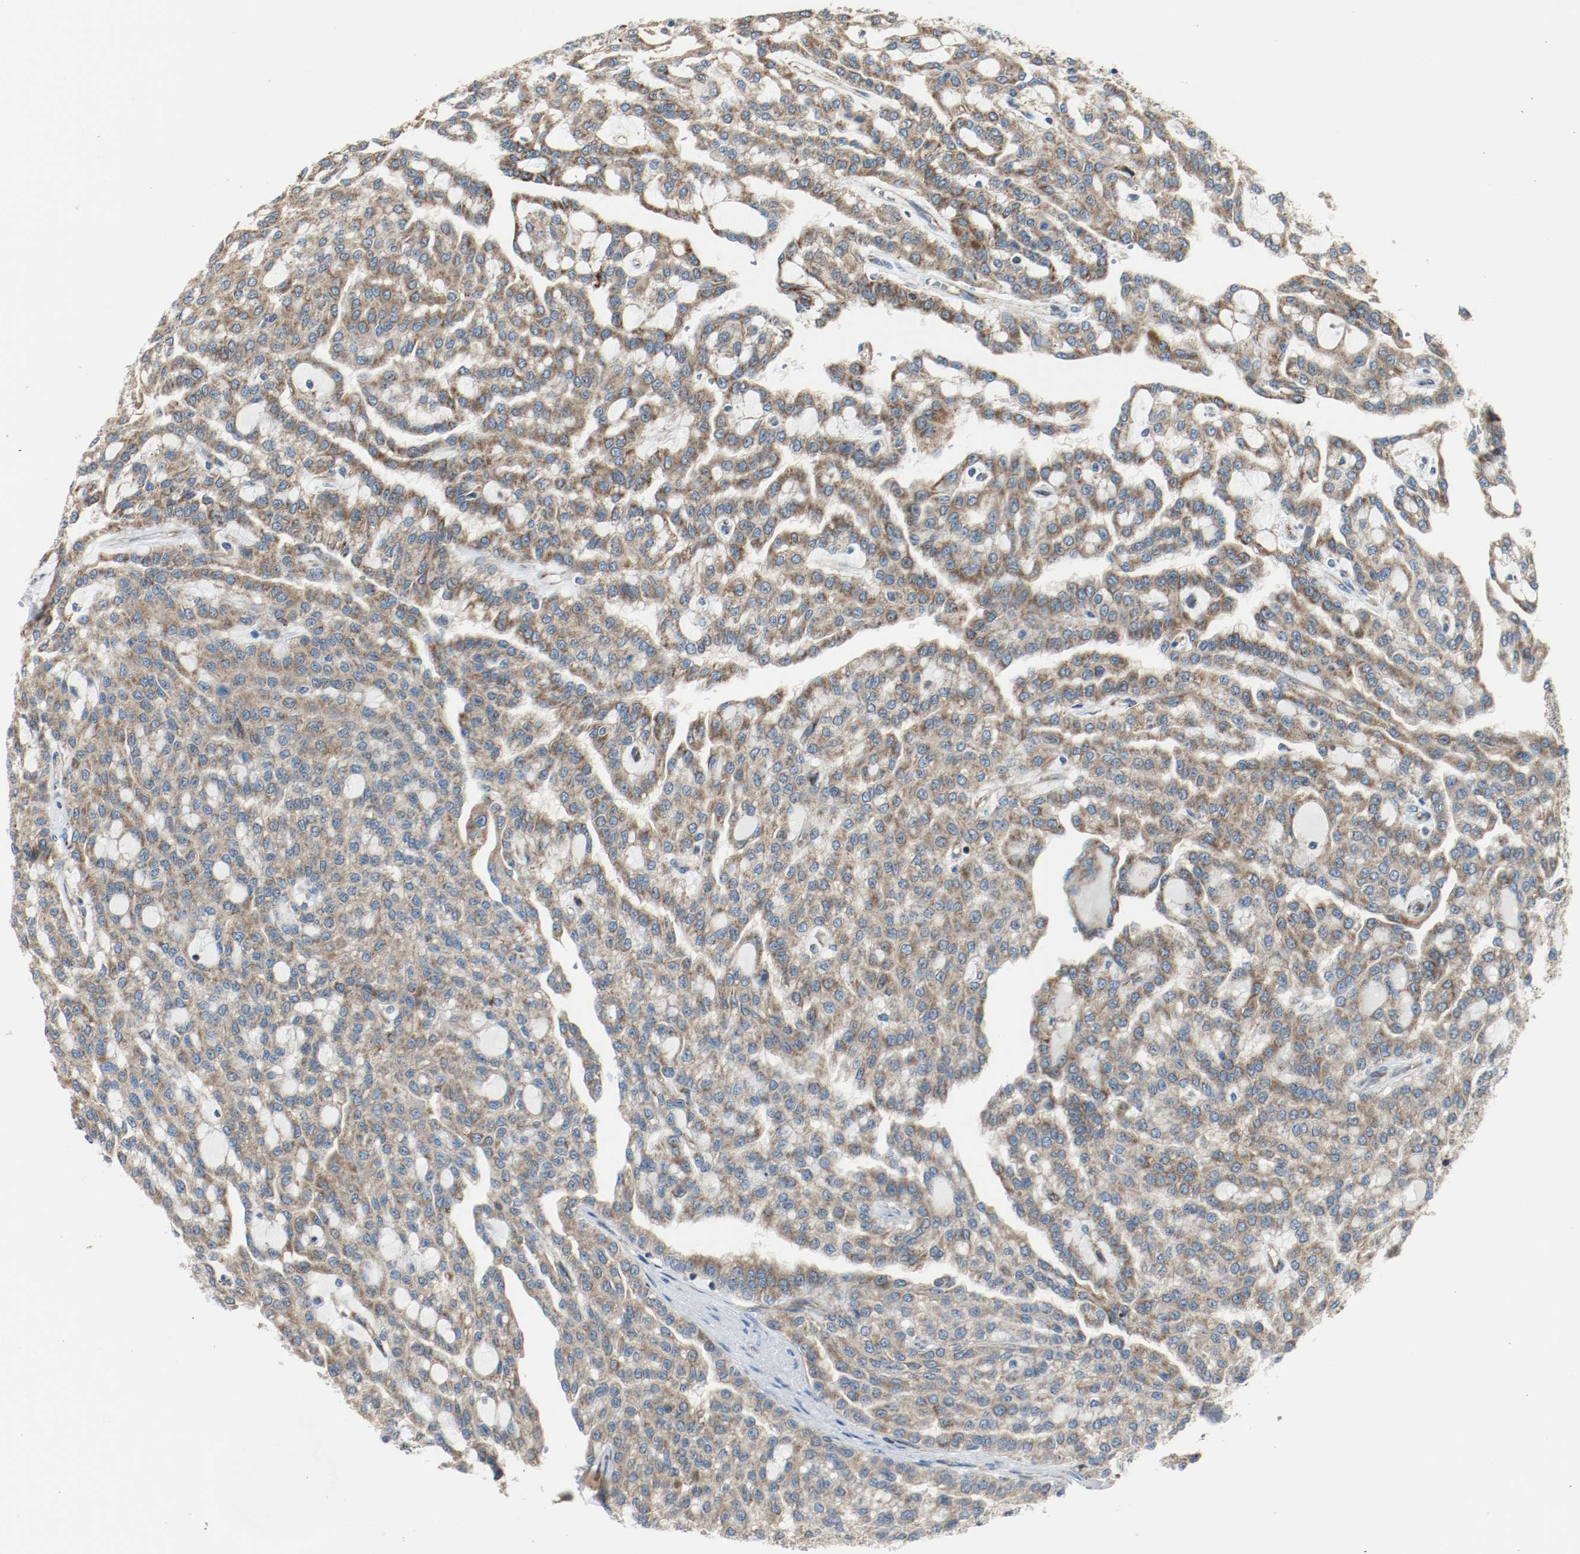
{"staining": {"intensity": "strong", "quantity": ">75%", "location": "cytoplasmic/membranous"}, "tissue": "renal cancer", "cell_type": "Tumor cells", "image_type": "cancer", "snomed": [{"axis": "morphology", "description": "Adenocarcinoma, NOS"}, {"axis": "topography", "description": "Kidney"}], "caption": "Renal adenocarcinoma tissue exhibits strong cytoplasmic/membranous positivity in about >75% of tumor cells, visualized by immunohistochemistry.", "gene": "PLCG1", "patient": {"sex": "male", "age": 63}}